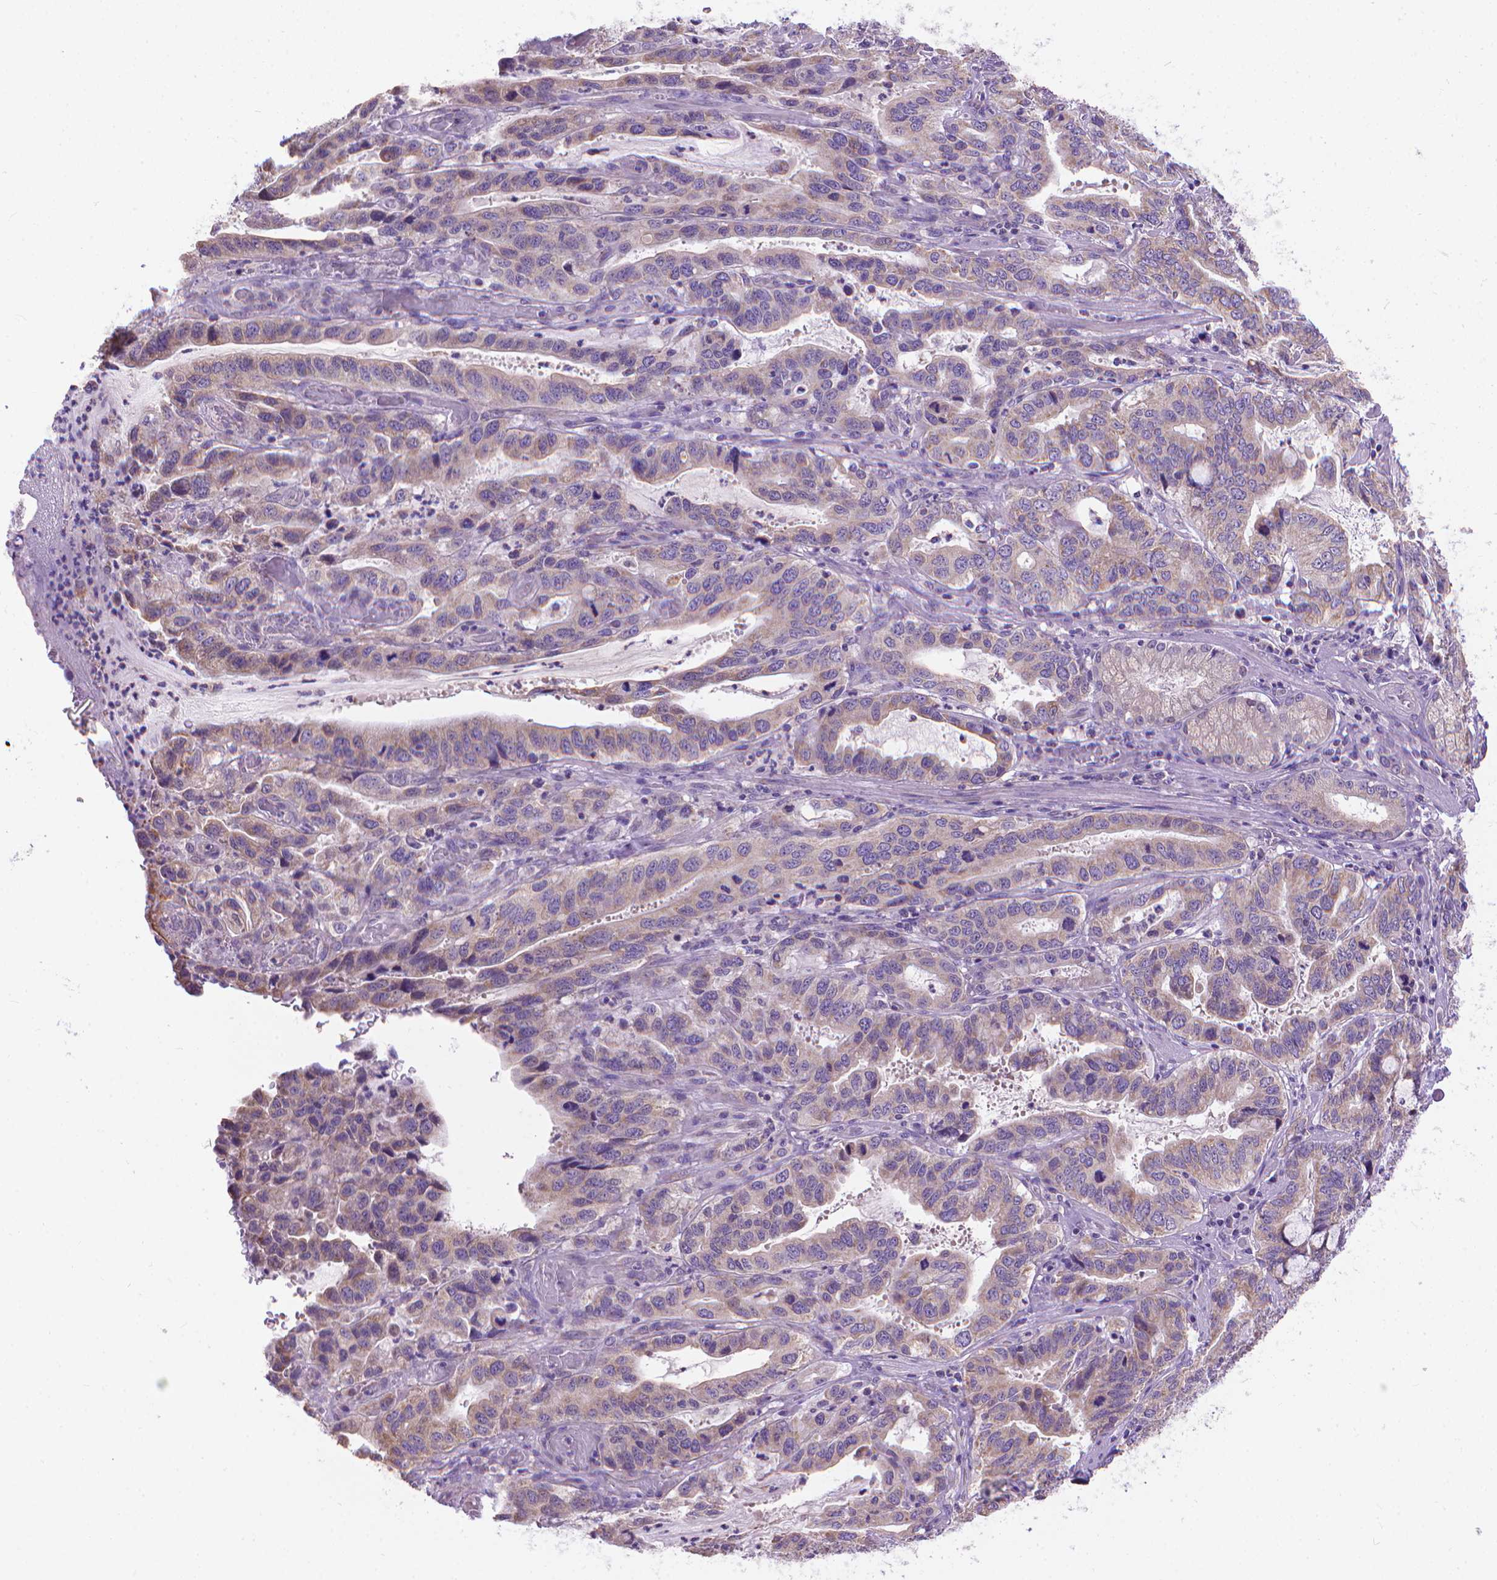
{"staining": {"intensity": "weak", "quantity": "25%-75%", "location": "cytoplasmic/membranous"}, "tissue": "stomach cancer", "cell_type": "Tumor cells", "image_type": "cancer", "snomed": [{"axis": "morphology", "description": "Adenocarcinoma, NOS"}, {"axis": "topography", "description": "Stomach, lower"}], "caption": "Immunohistochemistry histopathology image of neoplastic tissue: human stomach cancer (adenocarcinoma) stained using immunohistochemistry (IHC) displays low levels of weak protein expression localized specifically in the cytoplasmic/membranous of tumor cells, appearing as a cytoplasmic/membranous brown color.", "gene": "SYN1", "patient": {"sex": "female", "age": 76}}